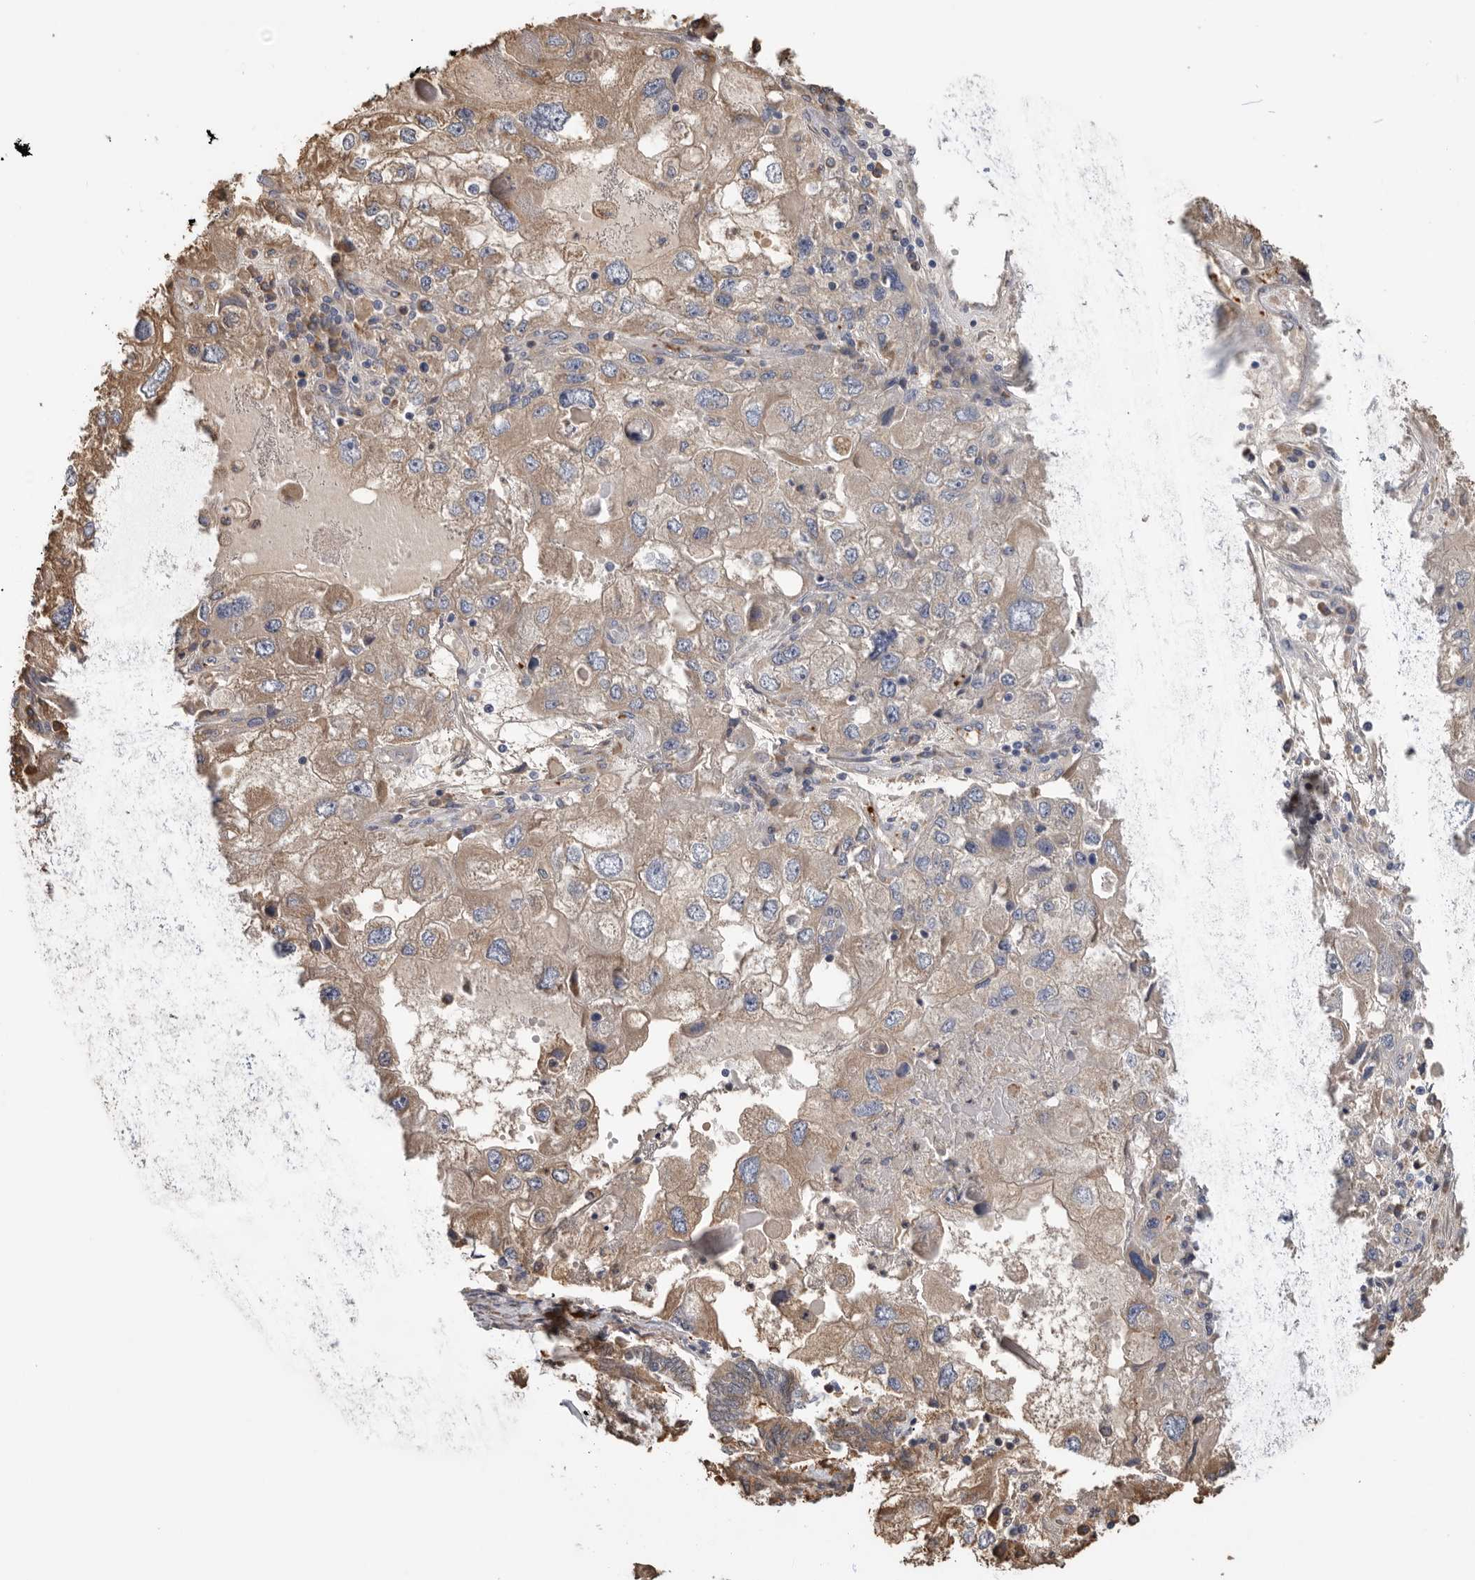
{"staining": {"intensity": "weak", "quantity": ">75%", "location": "cytoplasmic/membranous"}, "tissue": "endometrial cancer", "cell_type": "Tumor cells", "image_type": "cancer", "snomed": [{"axis": "morphology", "description": "Adenocarcinoma, NOS"}, {"axis": "topography", "description": "Uterus"}], "caption": "Brown immunohistochemical staining in human endometrial cancer (adenocarcinoma) reveals weak cytoplasmic/membranous positivity in about >75% of tumor cells.", "gene": "CDC42BPB", "patient": {"sex": "female", "age": 77}}